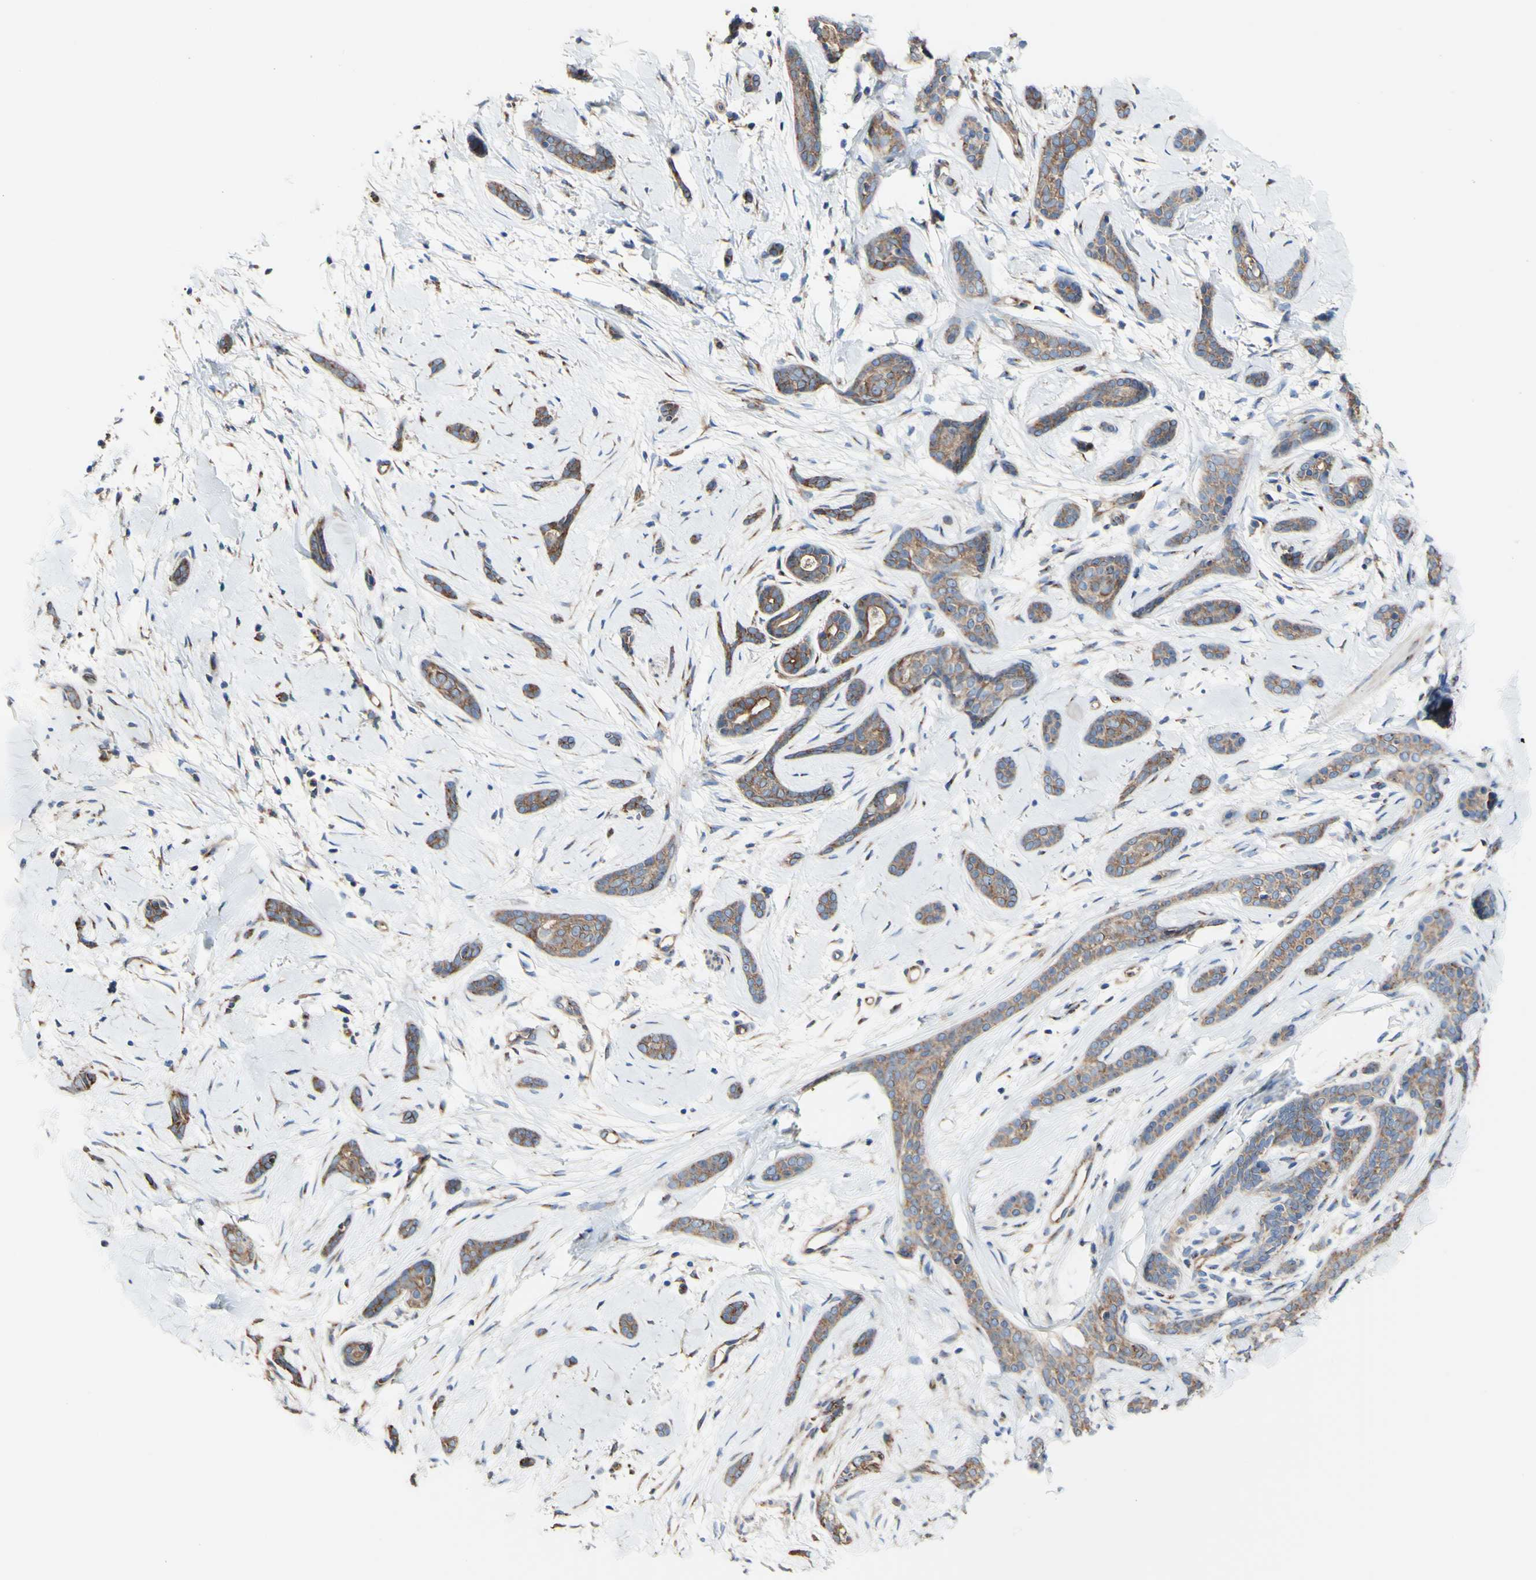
{"staining": {"intensity": "moderate", "quantity": ">75%", "location": "cytoplasmic/membranous"}, "tissue": "skin cancer", "cell_type": "Tumor cells", "image_type": "cancer", "snomed": [{"axis": "morphology", "description": "Basal cell carcinoma"}, {"axis": "morphology", "description": "Adnexal tumor, benign"}, {"axis": "topography", "description": "Skin"}], "caption": "DAB immunohistochemical staining of skin benign adnexal tumor displays moderate cytoplasmic/membranous protein staining in approximately >75% of tumor cells.", "gene": "LRIG3", "patient": {"sex": "female", "age": 42}}